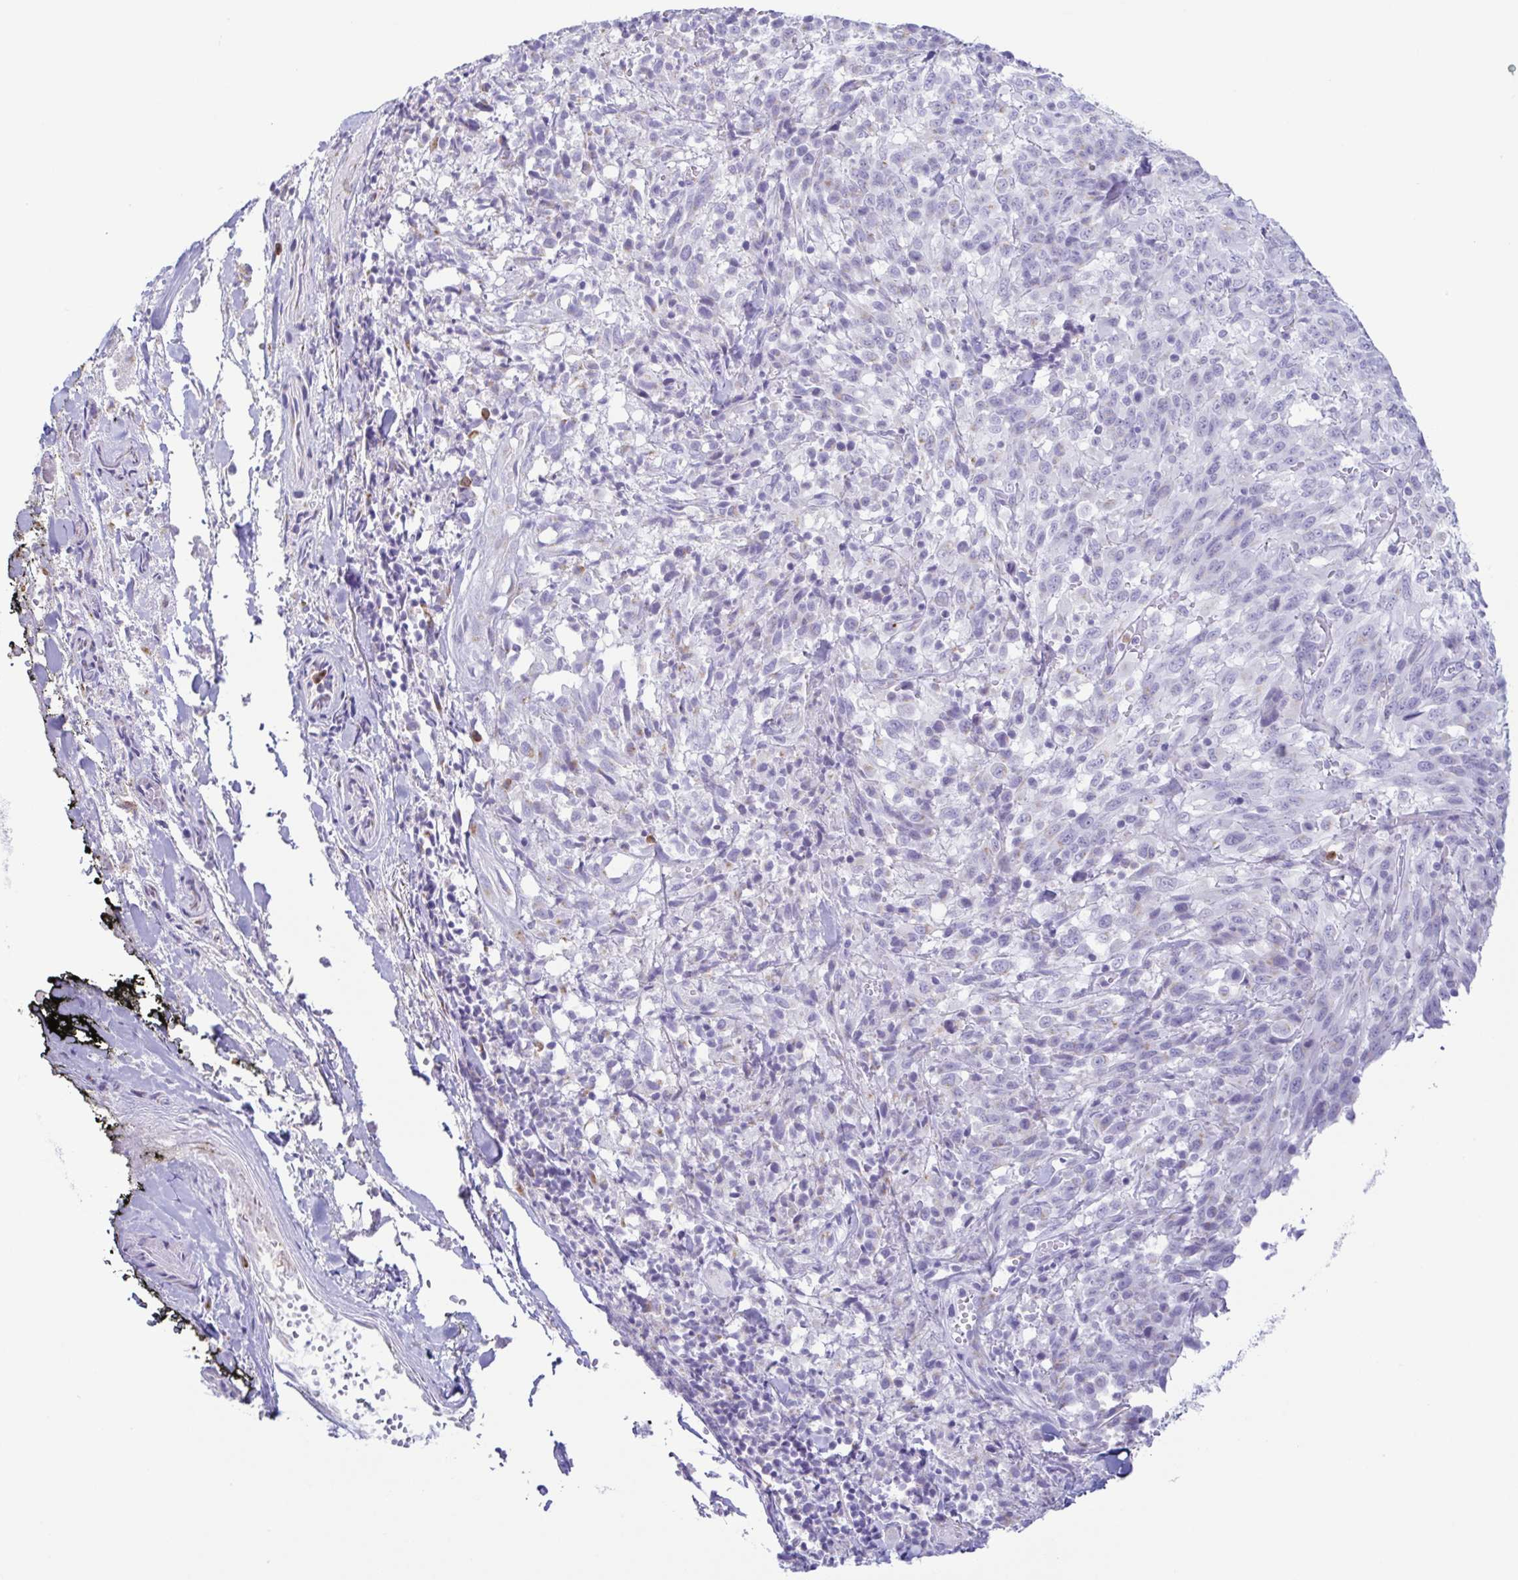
{"staining": {"intensity": "negative", "quantity": "none", "location": "none"}, "tissue": "melanoma", "cell_type": "Tumor cells", "image_type": "cancer", "snomed": [{"axis": "morphology", "description": "Malignant melanoma, NOS"}, {"axis": "topography", "description": "Skin"}], "caption": "There is no significant staining in tumor cells of malignant melanoma.", "gene": "AZU1", "patient": {"sex": "female", "age": 91}}